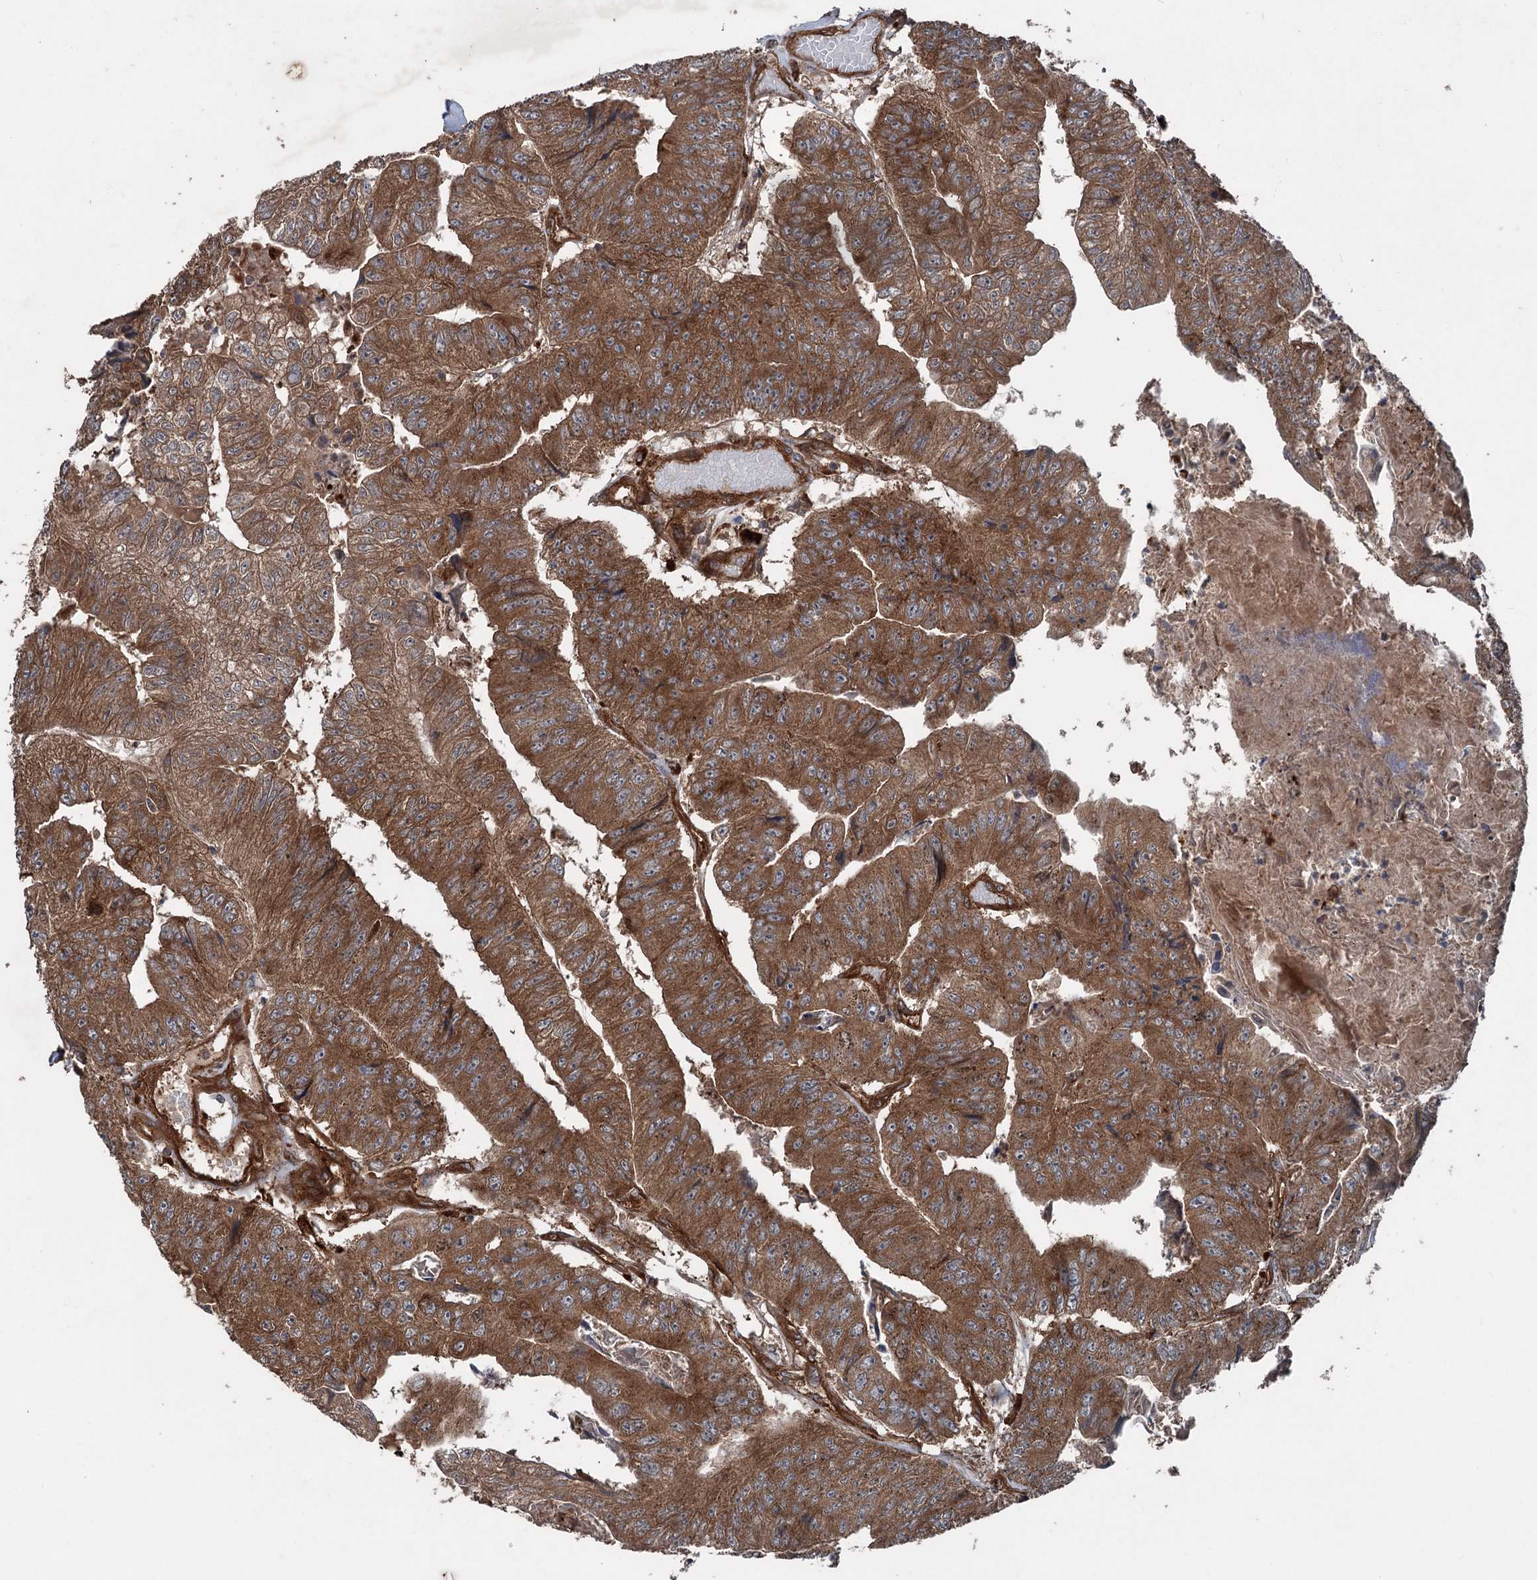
{"staining": {"intensity": "moderate", "quantity": ">75%", "location": "cytoplasmic/membranous"}, "tissue": "colorectal cancer", "cell_type": "Tumor cells", "image_type": "cancer", "snomed": [{"axis": "morphology", "description": "Adenocarcinoma, NOS"}, {"axis": "topography", "description": "Colon"}], "caption": "Protein staining of adenocarcinoma (colorectal) tissue shows moderate cytoplasmic/membranous positivity in approximately >75% of tumor cells. Using DAB (3,3'-diaminobenzidine) (brown) and hematoxylin (blue) stains, captured at high magnification using brightfield microscopy.", "gene": "RNF214", "patient": {"sex": "female", "age": 67}}